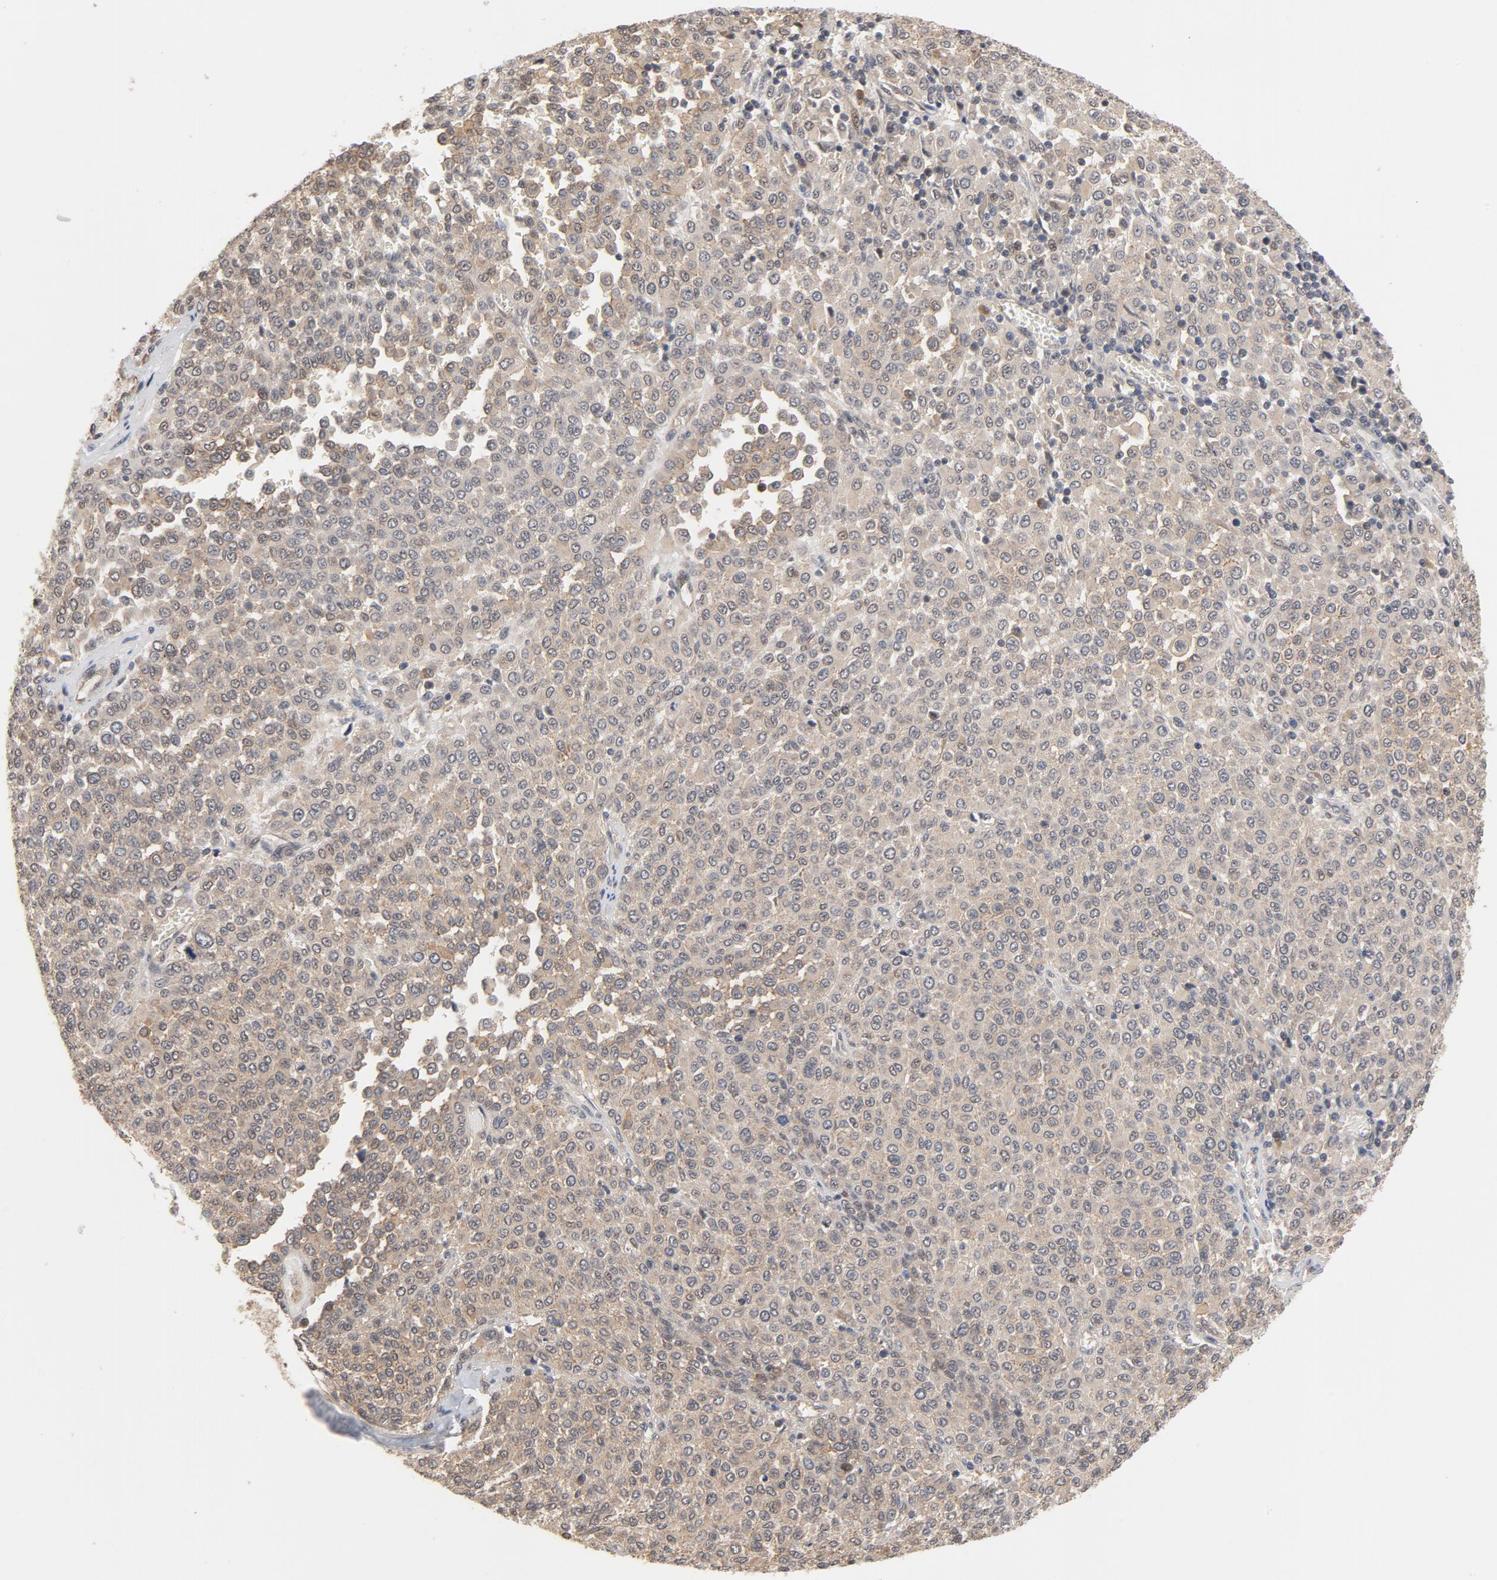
{"staining": {"intensity": "negative", "quantity": "none", "location": "none"}, "tissue": "melanoma", "cell_type": "Tumor cells", "image_type": "cancer", "snomed": [{"axis": "morphology", "description": "Malignant melanoma, Metastatic site"}, {"axis": "topography", "description": "Pancreas"}], "caption": "Malignant melanoma (metastatic site) was stained to show a protein in brown. There is no significant positivity in tumor cells.", "gene": "PITPNM2", "patient": {"sex": "female", "age": 30}}